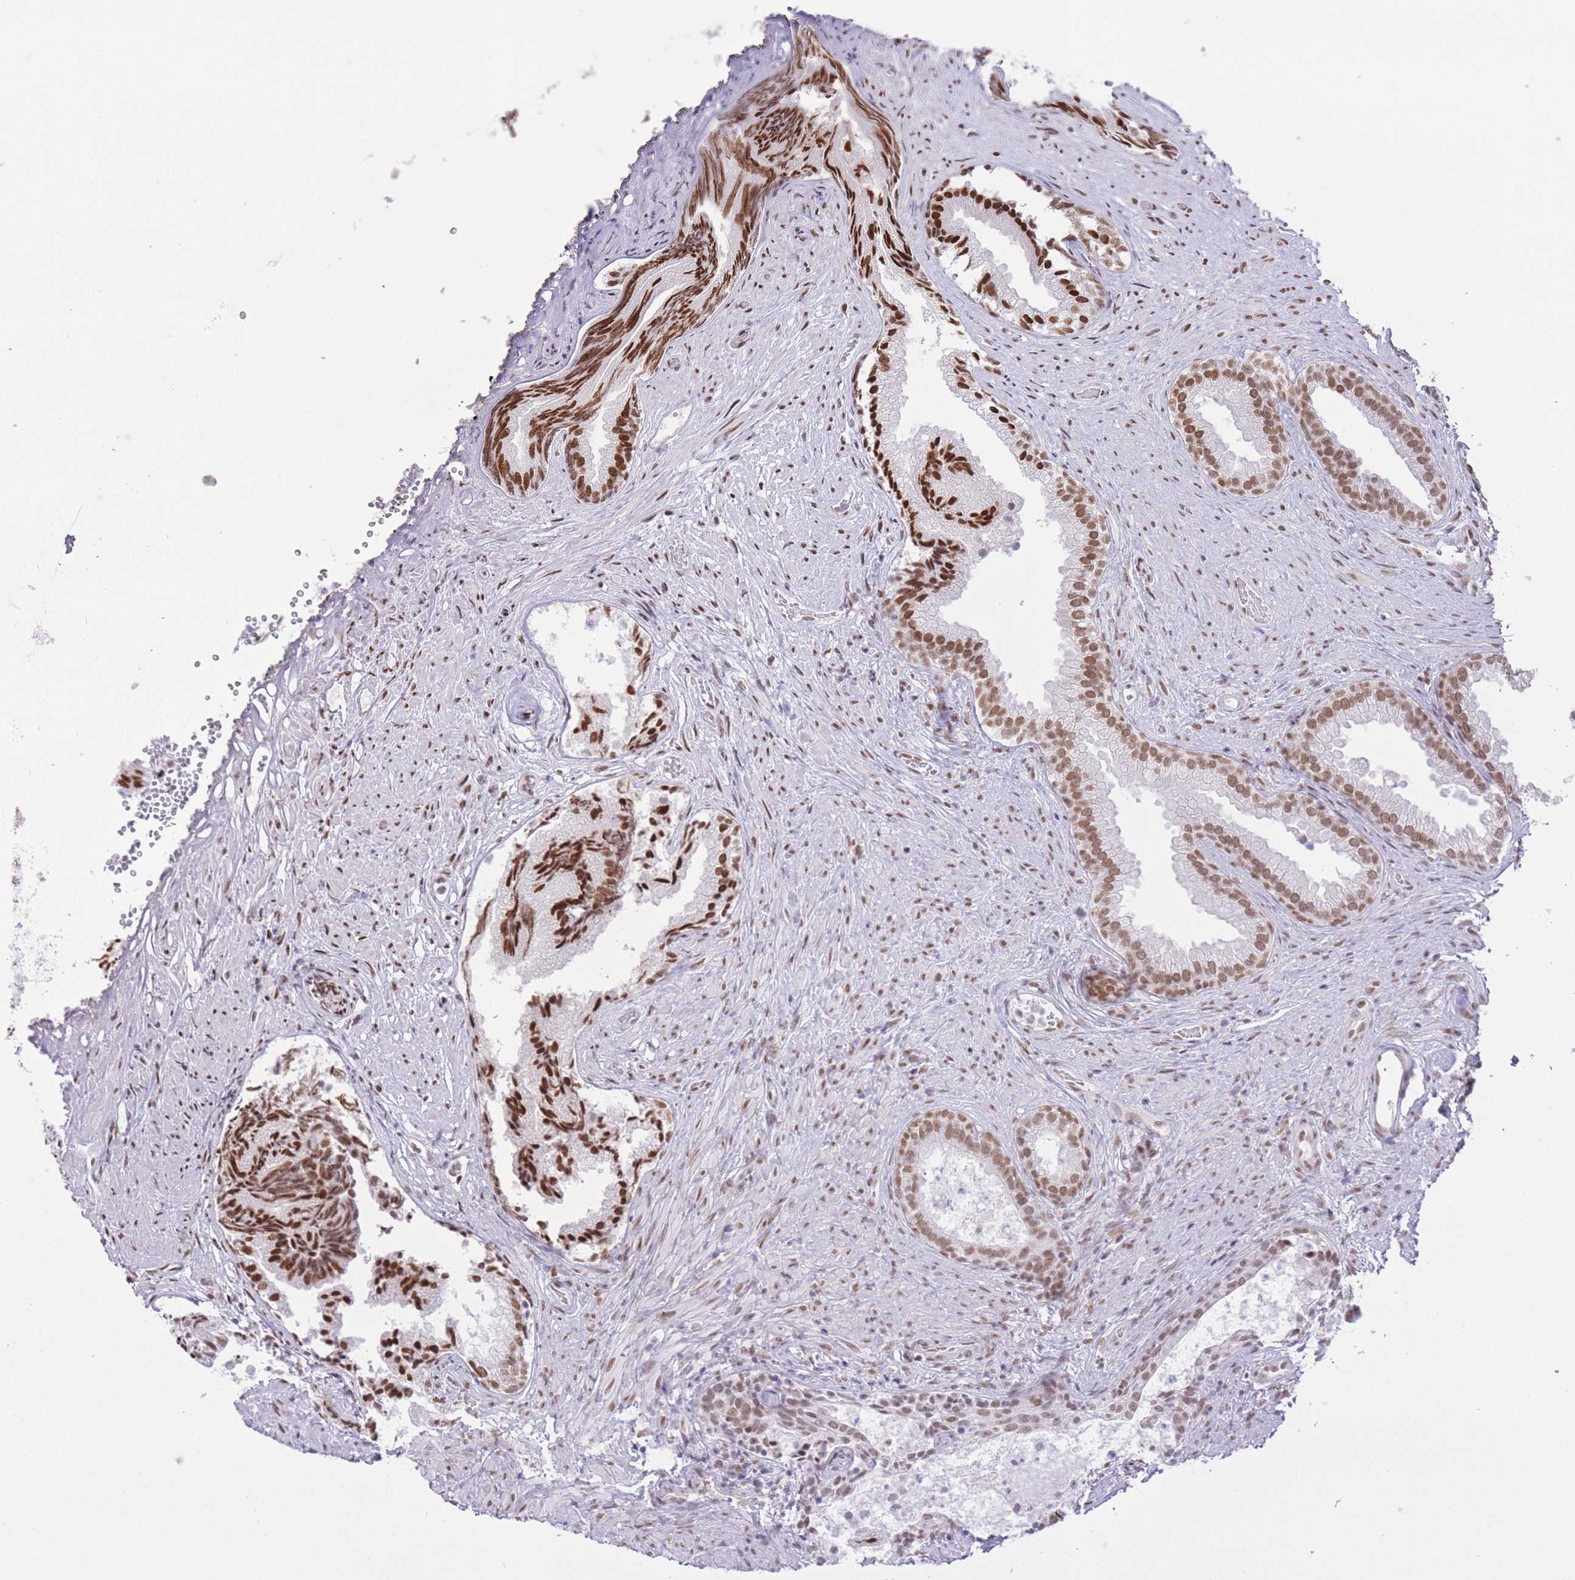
{"staining": {"intensity": "strong", "quantity": ">75%", "location": "nuclear"}, "tissue": "prostate", "cell_type": "Glandular cells", "image_type": "normal", "snomed": [{"axis": "morphology", "description": "Normal tissue, NOS"}, {"axis": "topography", "description": "Prostate"}], "caption": "DAB immunohistochemical staining of benign prostate displays strong nuclear protein expression in approximately >75% of glandular cells. (Brightfield microscopy of DAB IHC at high magnification).", "gene": "ZBED5", "patient": {"sex": "male", "age": 76}}